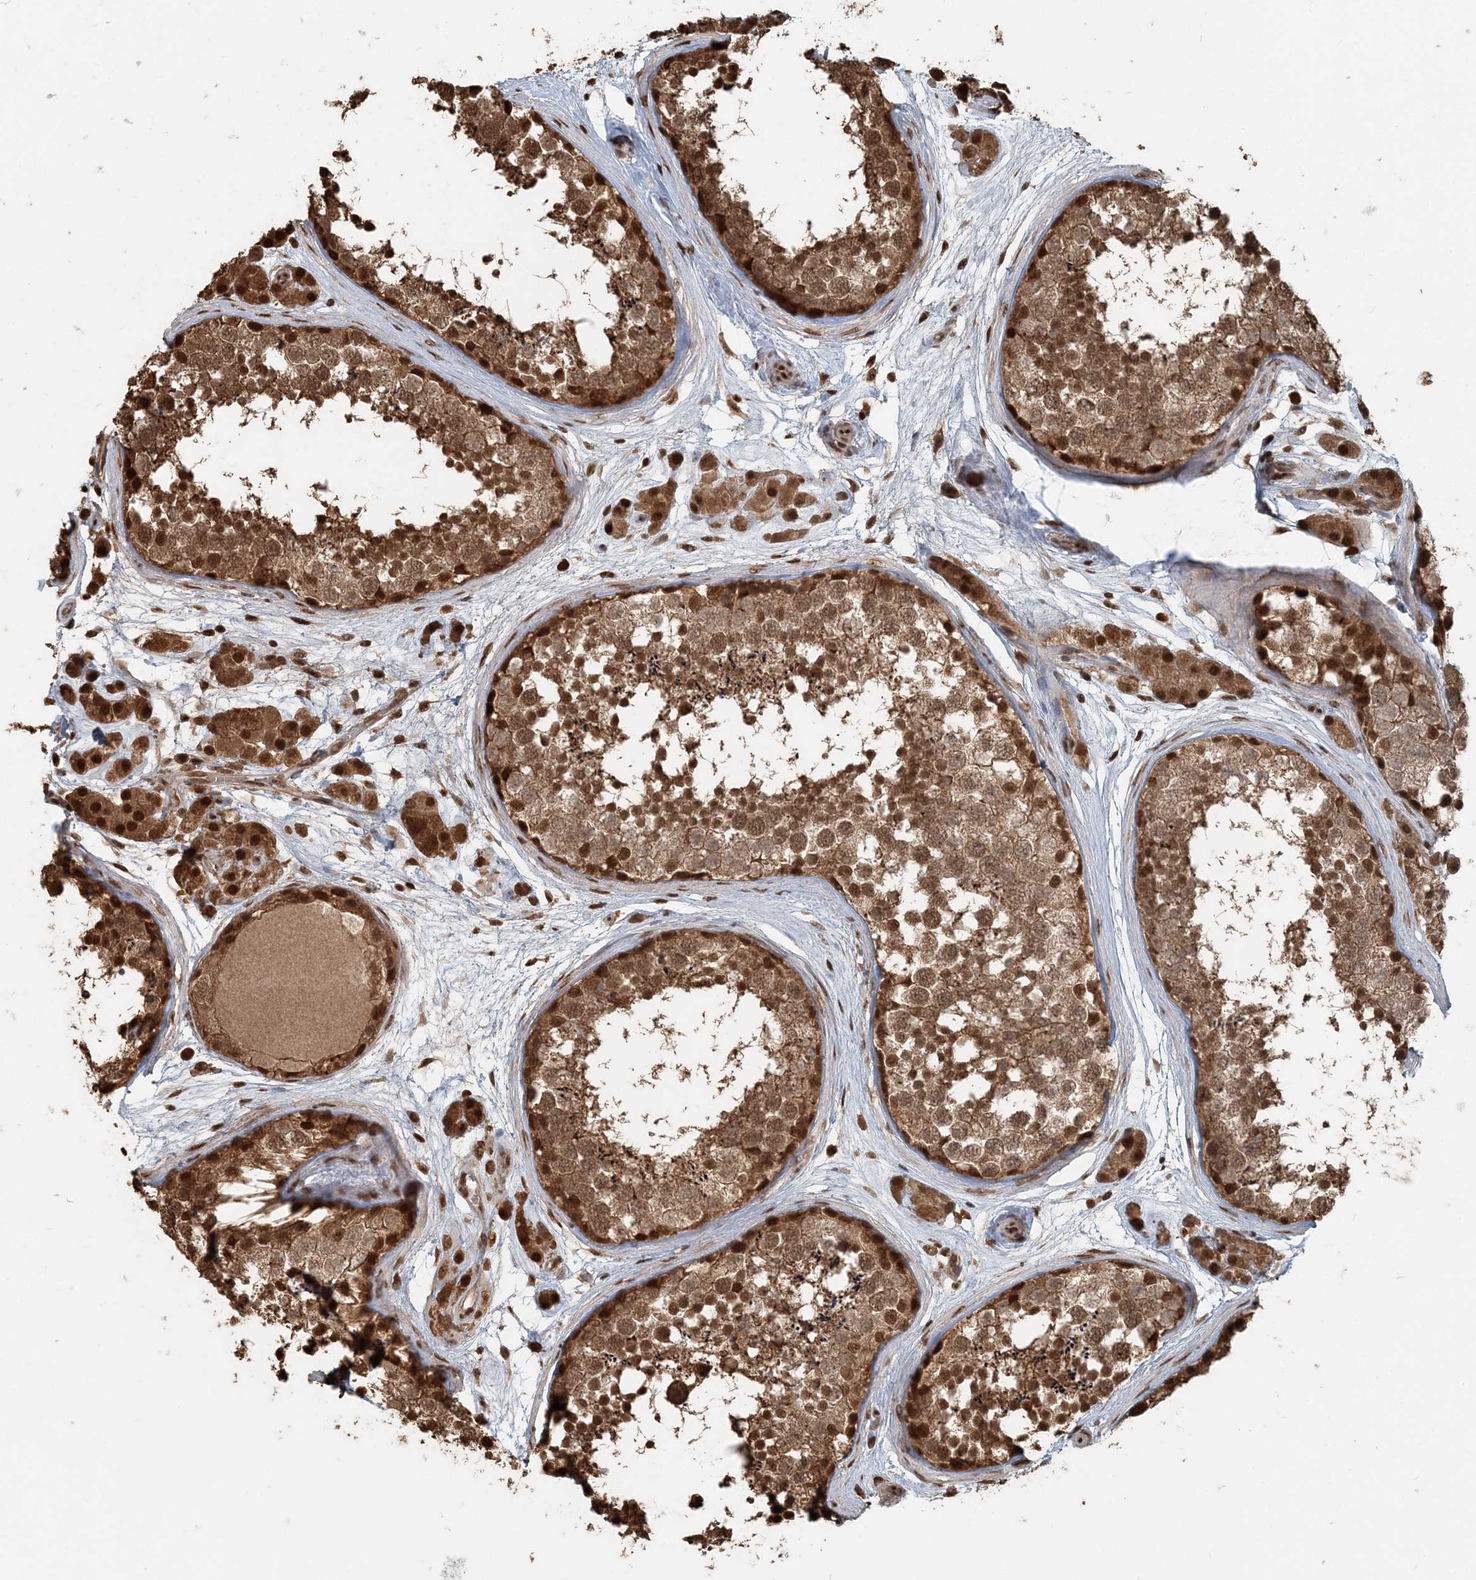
{"staining": {"intensity": "moderate", "quantity": ">75%", "location": "cytoplasmic/membranous,nuclear"}, "tissue": "testis", "cell_type": "Cells in seminiferous ducts", "image_type": "normal", "snomed": [{"axis": "morphology", "description": "Normal tissue, NOS"}, {"axis": "topography", "description": "Testis"}], "caption": "Approximately >75% of cells in seminiferous ducts in unremarkable testis reveal moderate cytoplasmic/membranous,nuclear protein expression as visualized by brown immunohistochemical staining.", "gene": "ARHGAP35", "patient": {"sex": "male", "age": 56}}